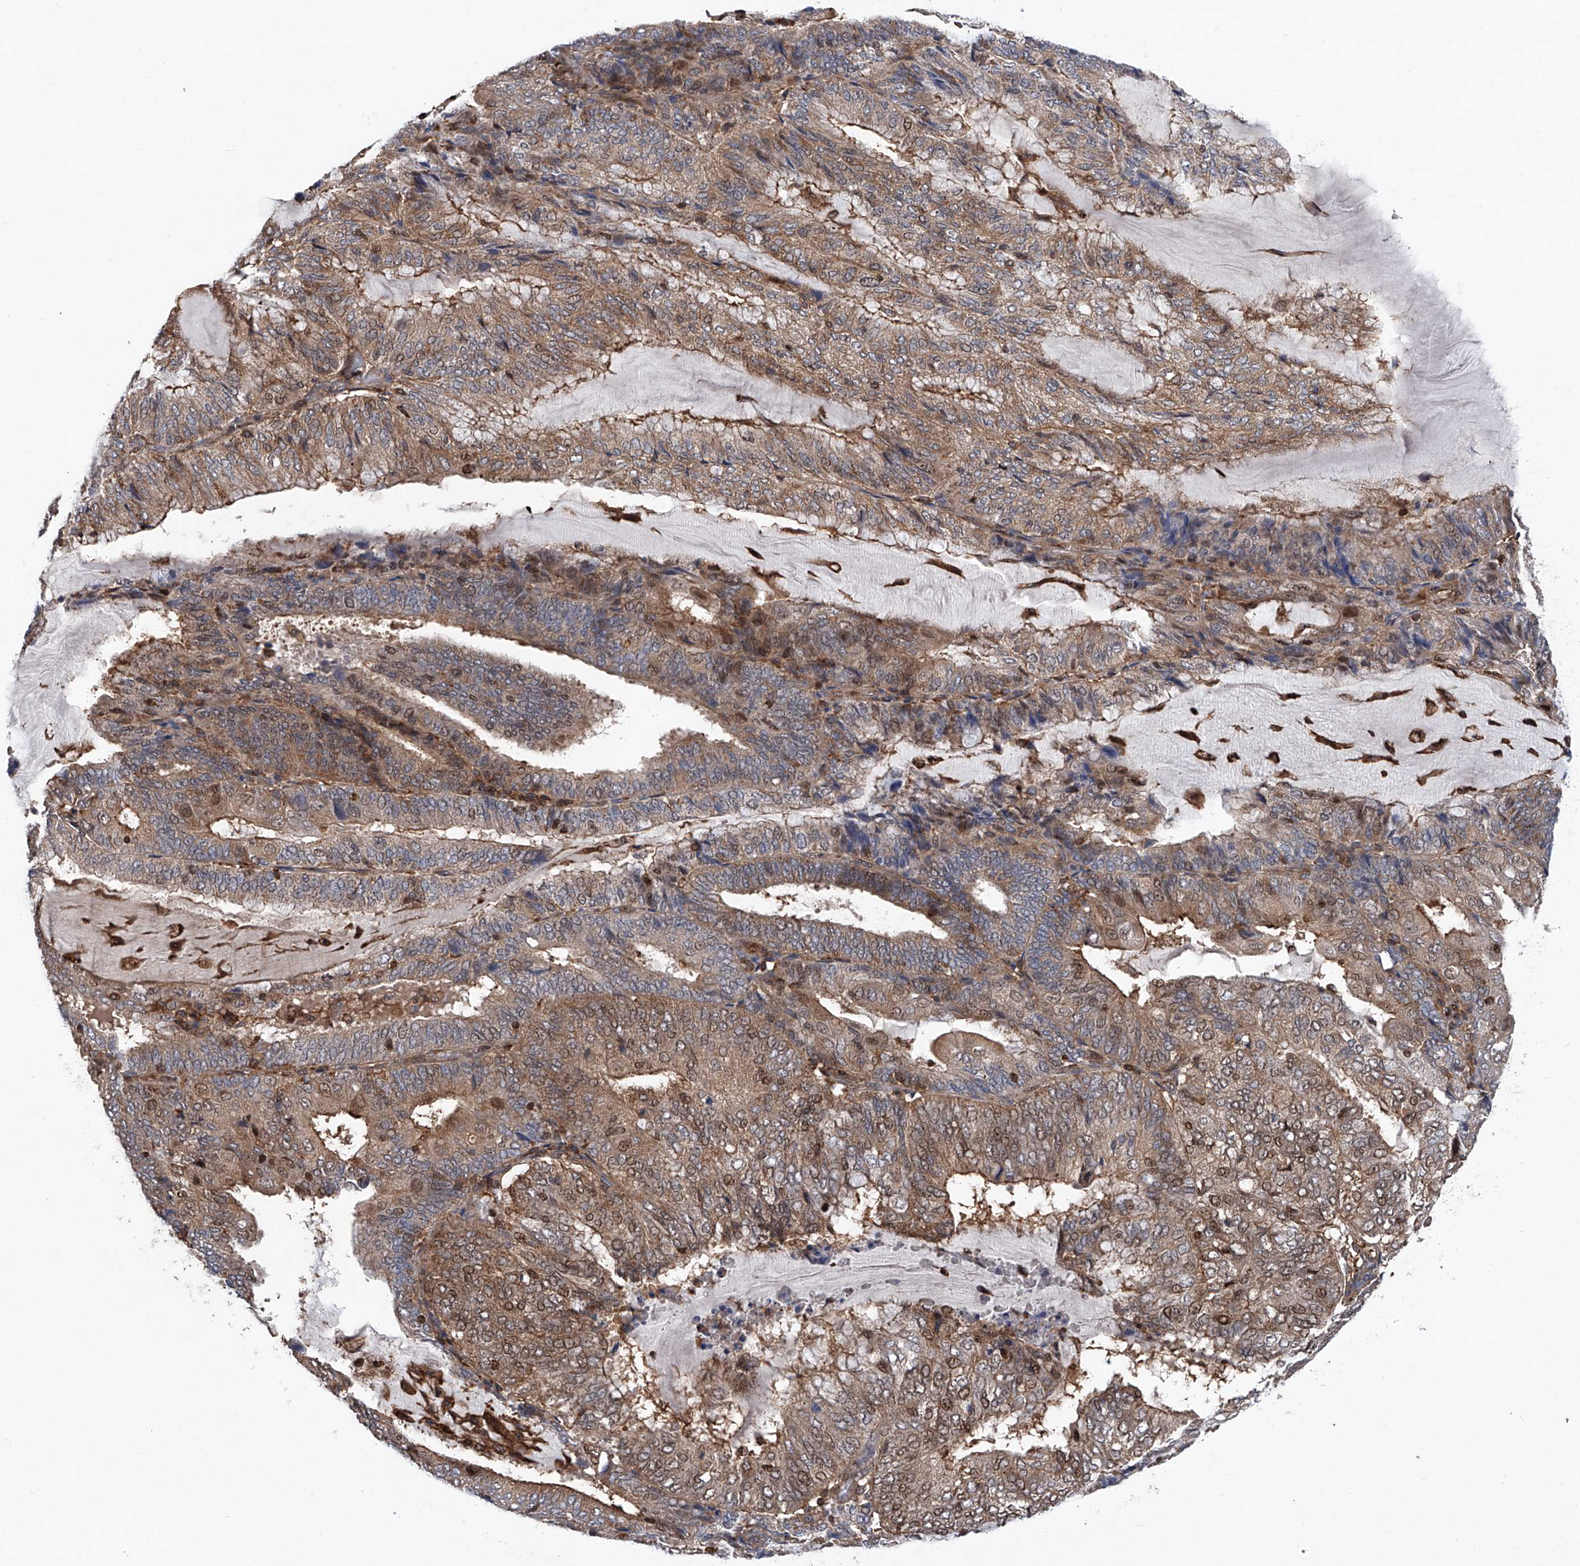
{"staining": {"intensity": "weak", "quantity": "25%-75%", "location": "cytoplasmic/membranous,nuclear"}, "tissue": "endometrial cancer", "cell_type": "Tumor cells", "image_type": "cancer", "snomed": [{"axis": "morphology", "description": "Adenocarcinoma, NOS"}, {"axis": "topography", "description": "Endometrium"}], "caption": "Immunohistochemical staining of human endometrial adenocarcinoma exhibits low levels of weak cytoplasmic/membranous and nuclear expression in about 25%-75% of tumor cells.", "gene": "NT5C3A", "patient": {"sex": "female", "age": 81}}